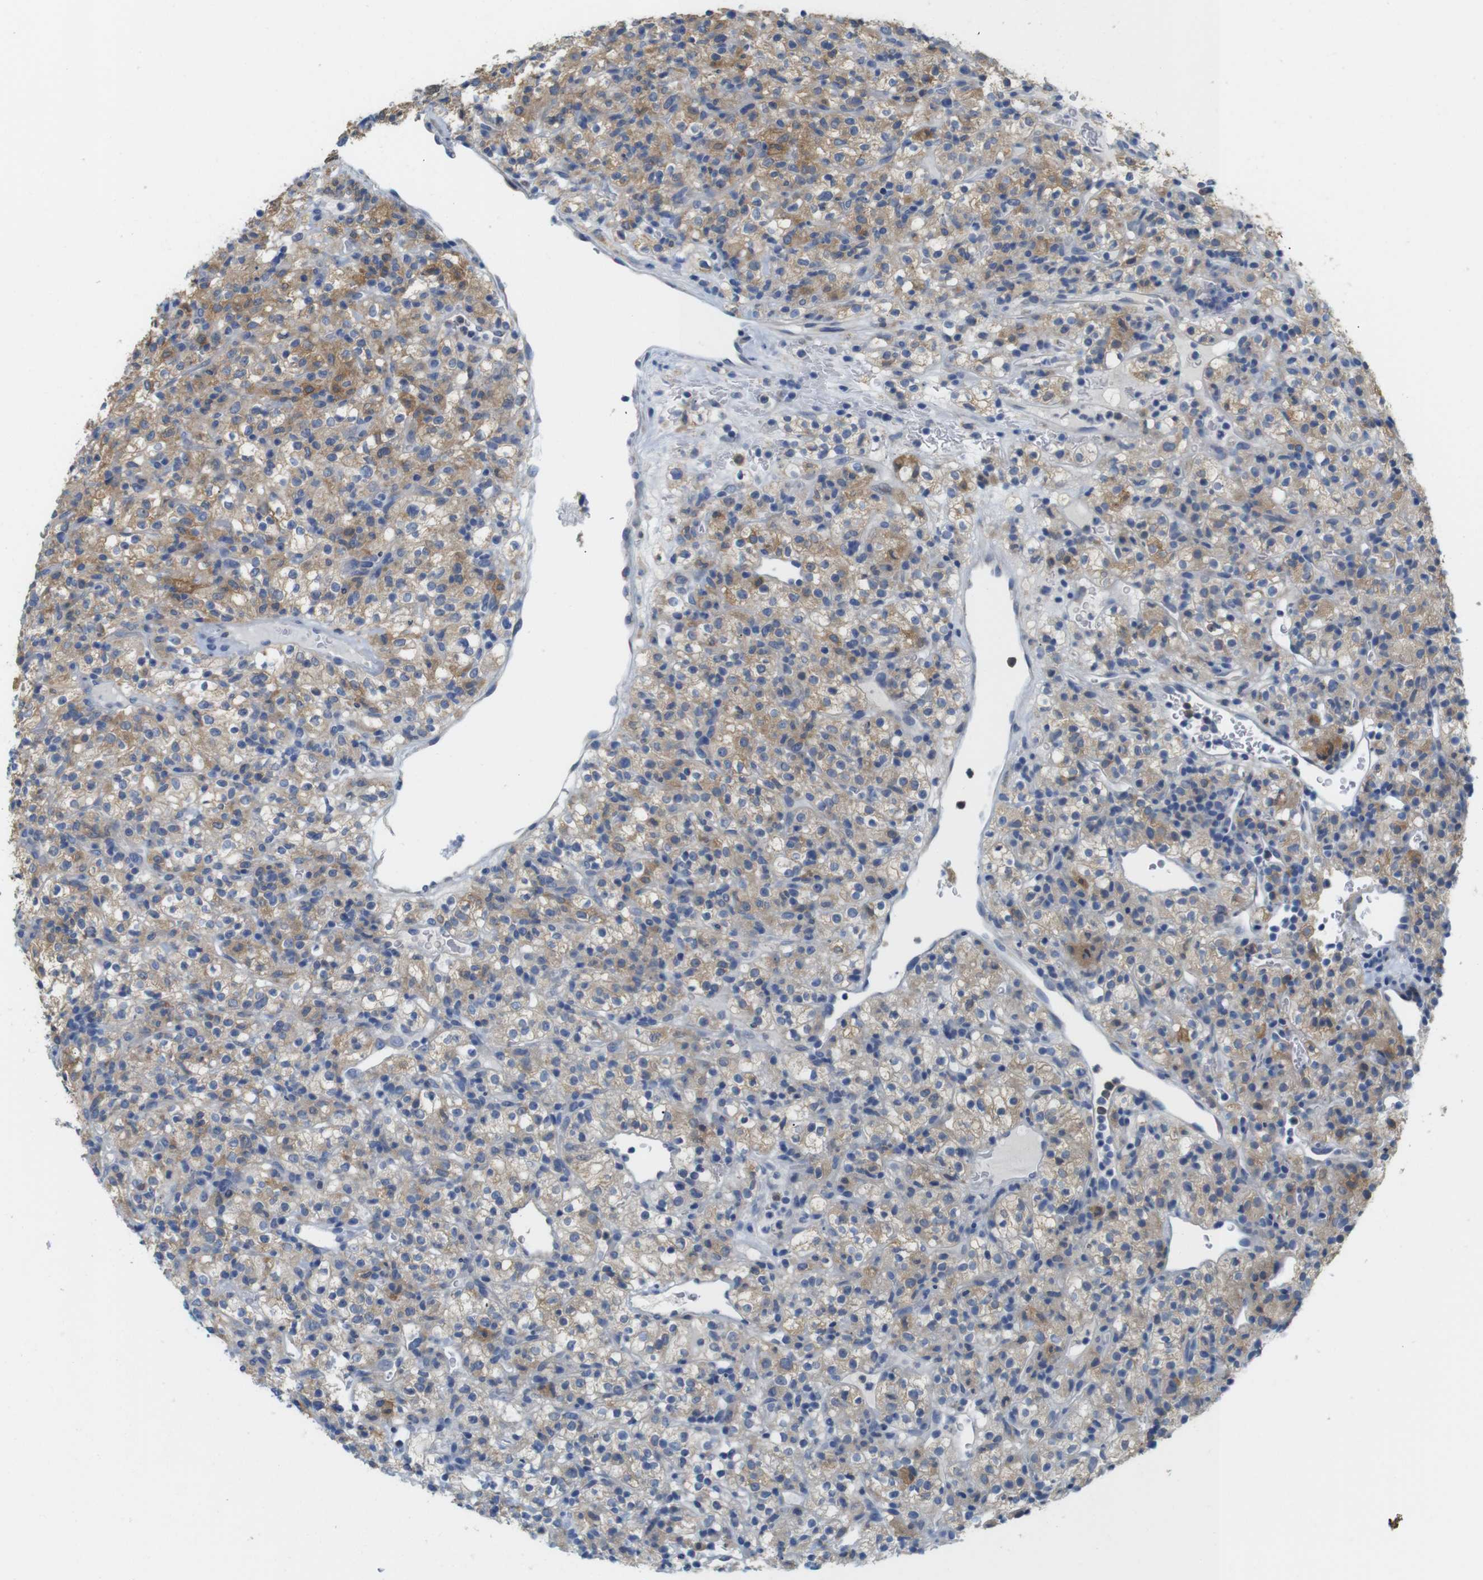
{"staining": {"intensity": "weak", "quantity": "25%-75%", "location": "cytoplasmic/membranous"}, "tissue": "renal cancer", "cell_type": "Tumor cells", "image_type": "cancer", "snomed": [{"axis": "morphology", "description": "Normal tissue, NOS"}, {"axis": "morphology", "description": "Adenocarcinoma, NOS"}, {"axis": "topography", "description": "Kidney"}], "caption": "IHC (DAB (3,3'-diaminobenzidine)) staining of renal cancer (adenocarcinoma) demonstrates weak cytoplasmic/membranous protein positivity in about 25%-75% of tumor cells. (IHC, brightfield microscopy, high magnification).", "gene": "NEBL", "patient": {"sex": "female", "age": 72}}